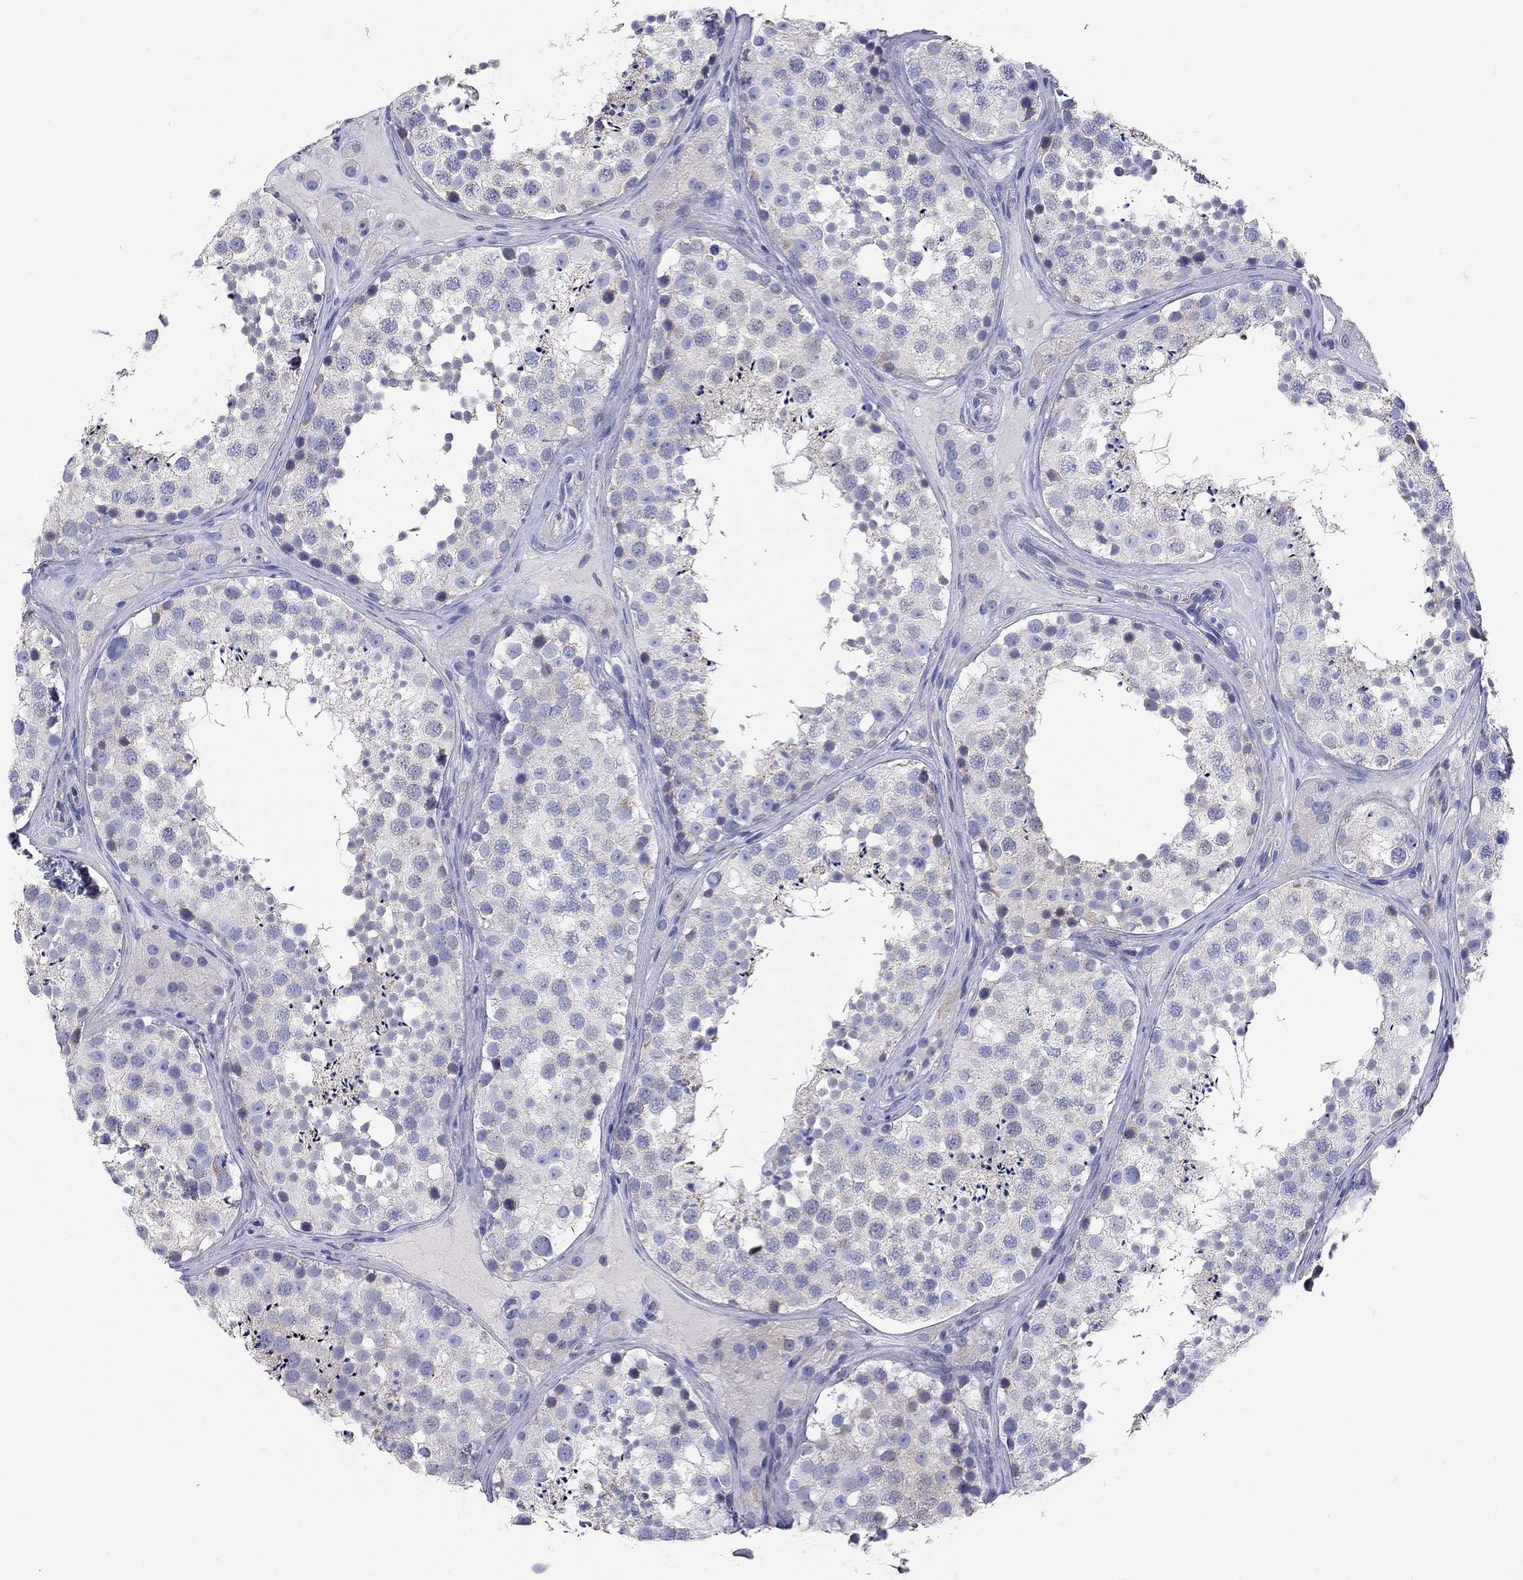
{"staining": {"intensity": "weak", "quantity": "<25%", "location": "cytoplasmic/membranous"}, "tissue": "testis", "cell_type": "Cells in seminiferous ducts", "image_type": "normal", "snomed": [{"axis": "morphology", "description": "Normal tissue, NOS"}, {"axis": "topography", "description": "Testis"}], "caption": "Immunohistochemical staining of unremarkable testis exhibits no significant staining in cells in seminiferous ducts. The staining is performed using DAB brown chromogen with nuclei counter-stained in using hematoxylin.", "gene": "RCAN1", "patient": {"sex": "male", "age": 41}}